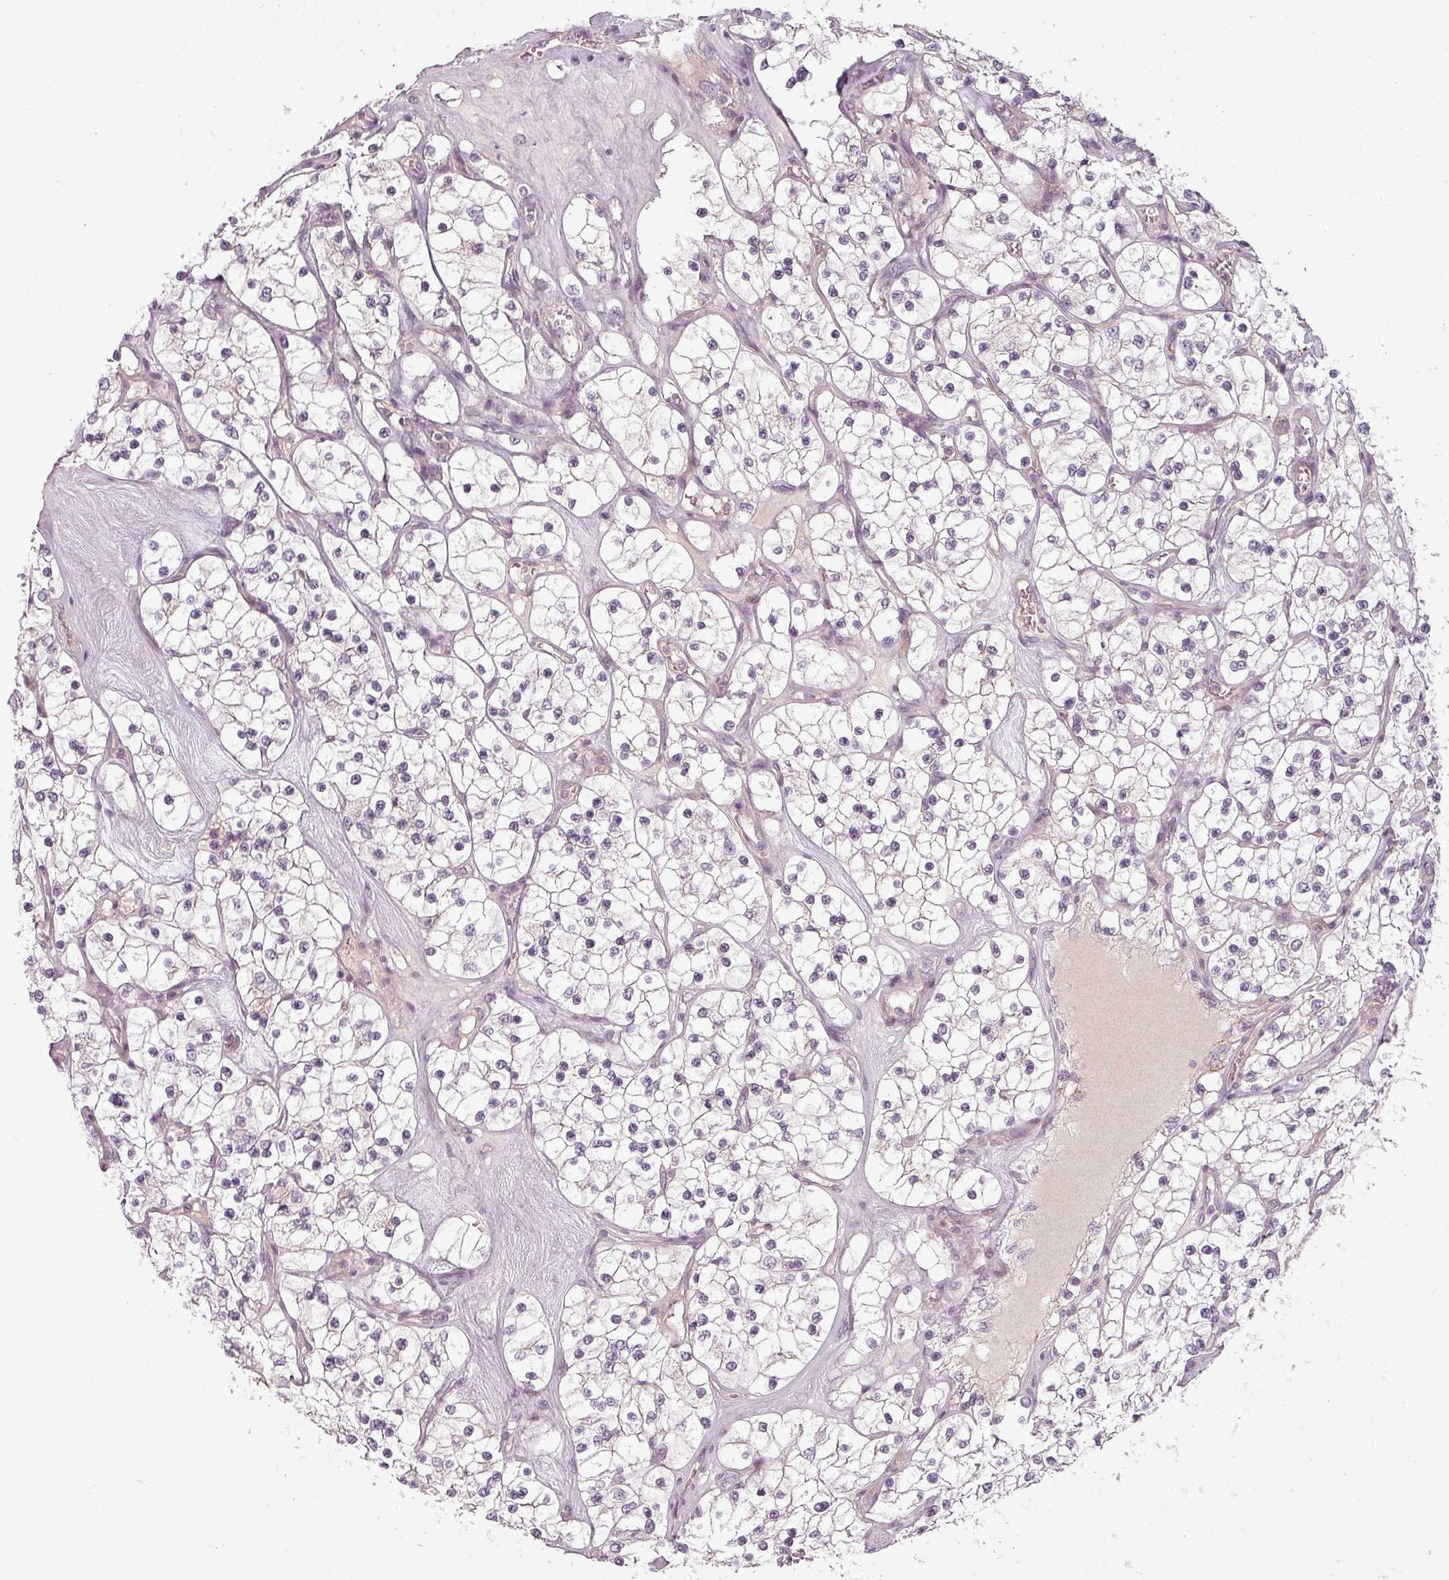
{"staining": {"intensity": "negative", "quantity": "none", "location": "none"}, "tissue": "renal cancer", "cell_type": "Tumor cells", "image_type": "cancer", "snomed": [{"axis": "morphology", "description": "Adenocarcinoma, NOS"}, {"axis": "topography", "description": "Kidney"}], "caption": "IHC histopathology image of human adenocarcinoma (renal) stained for a protein (brown), which reveals no staining in tumor cells.", "gene": "SLC16A9", "patient": {"sex": "female", "age": 69}}